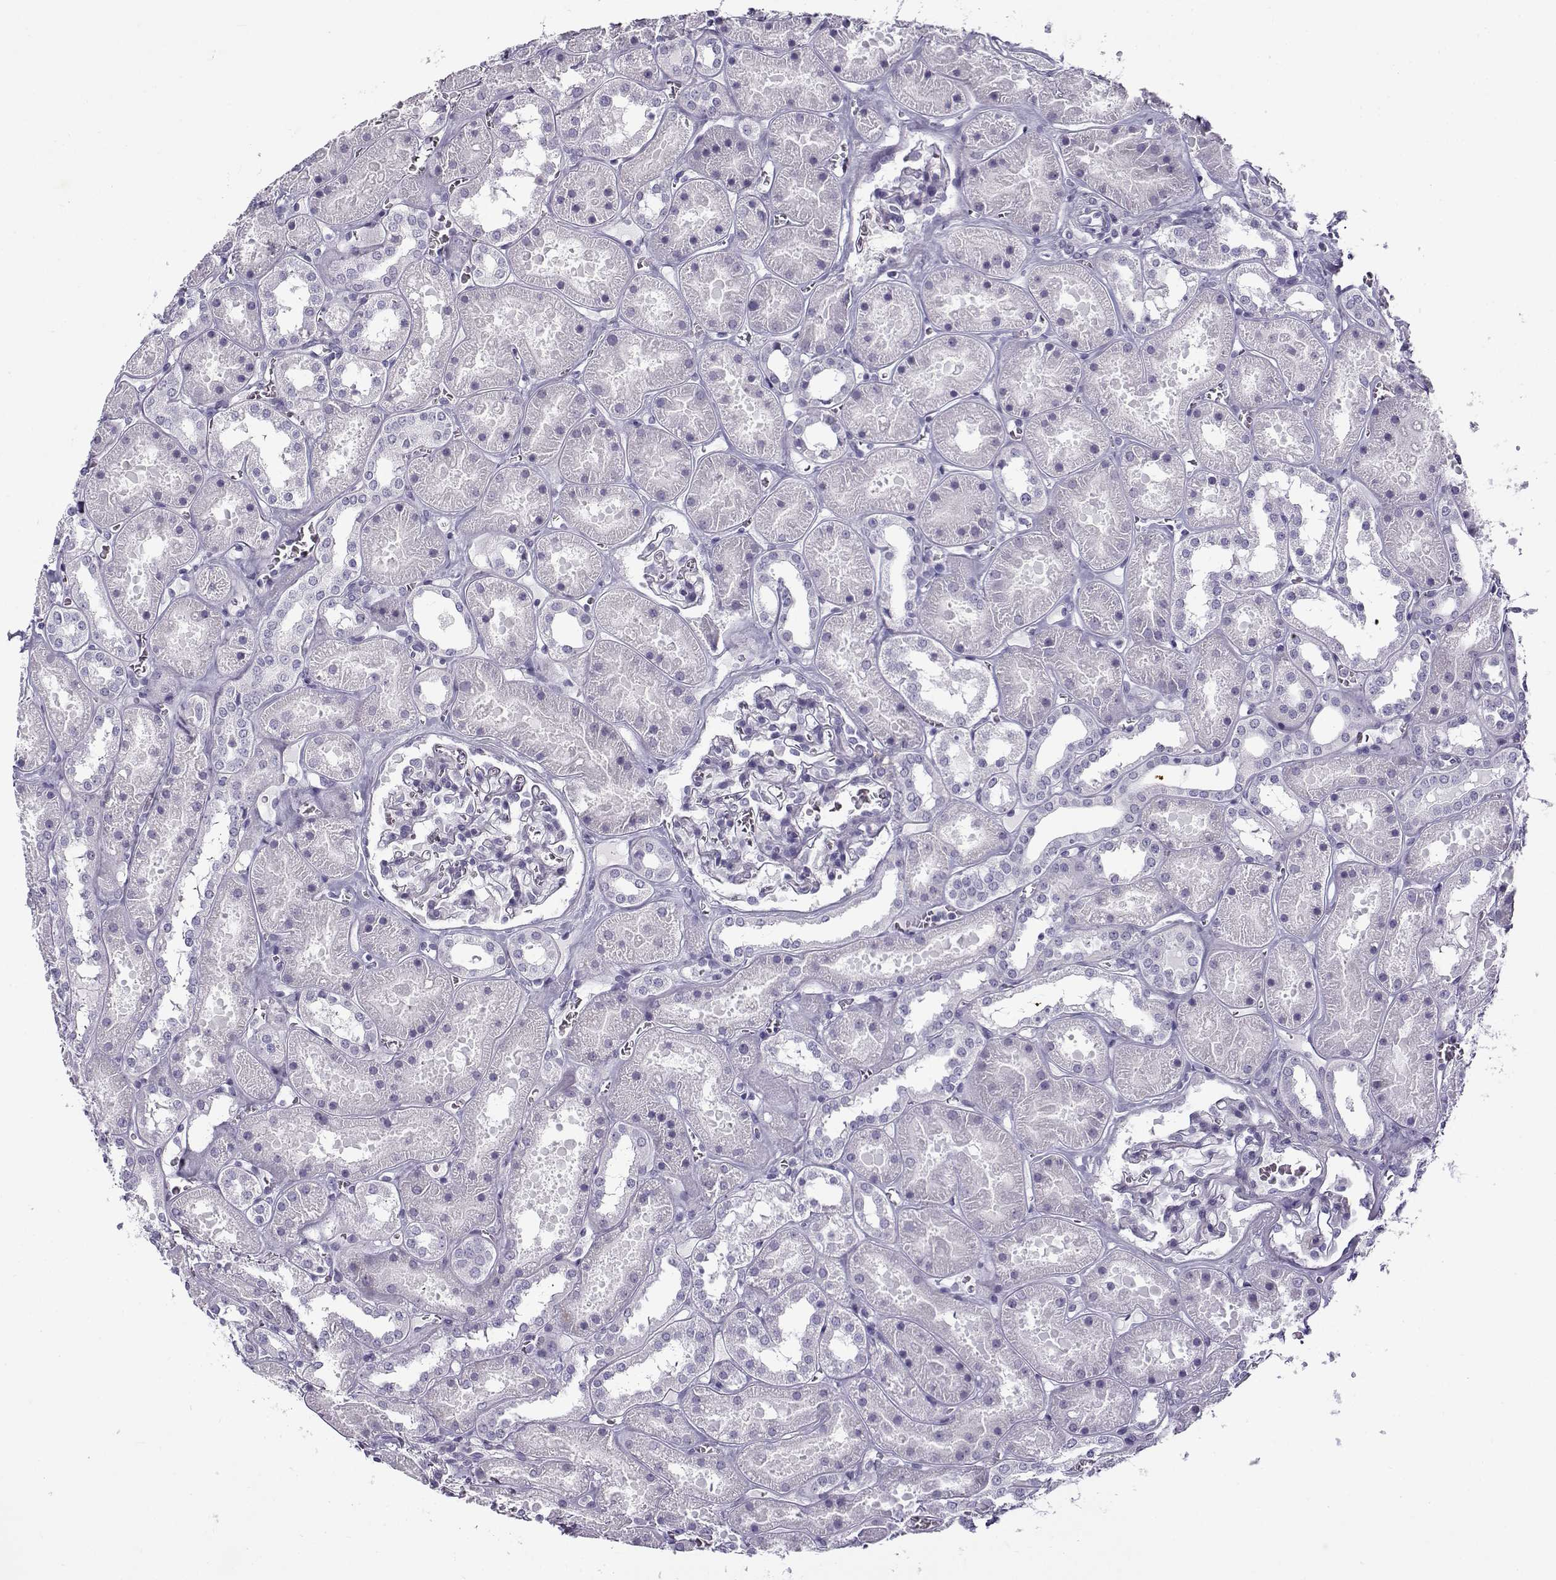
{"staining": {"intensity": "negative", "quantity": "none", "location": "none"}, "tissue": "kidney", "cell_type": "Cells in glomeruli", "image_type": "normal", "snomed": [{"axis": "morphology", "description": "Normal tissue, NOS"}, {"axis": "topography", "description": "Kidney"}], "caption": "DAB immunohistochemical staining of unremarkable kidney demonstrates no significant expression in cells in glomeruli.", "gene": "GTSF1L", "patient": {"sex": "female", "age": 41}}